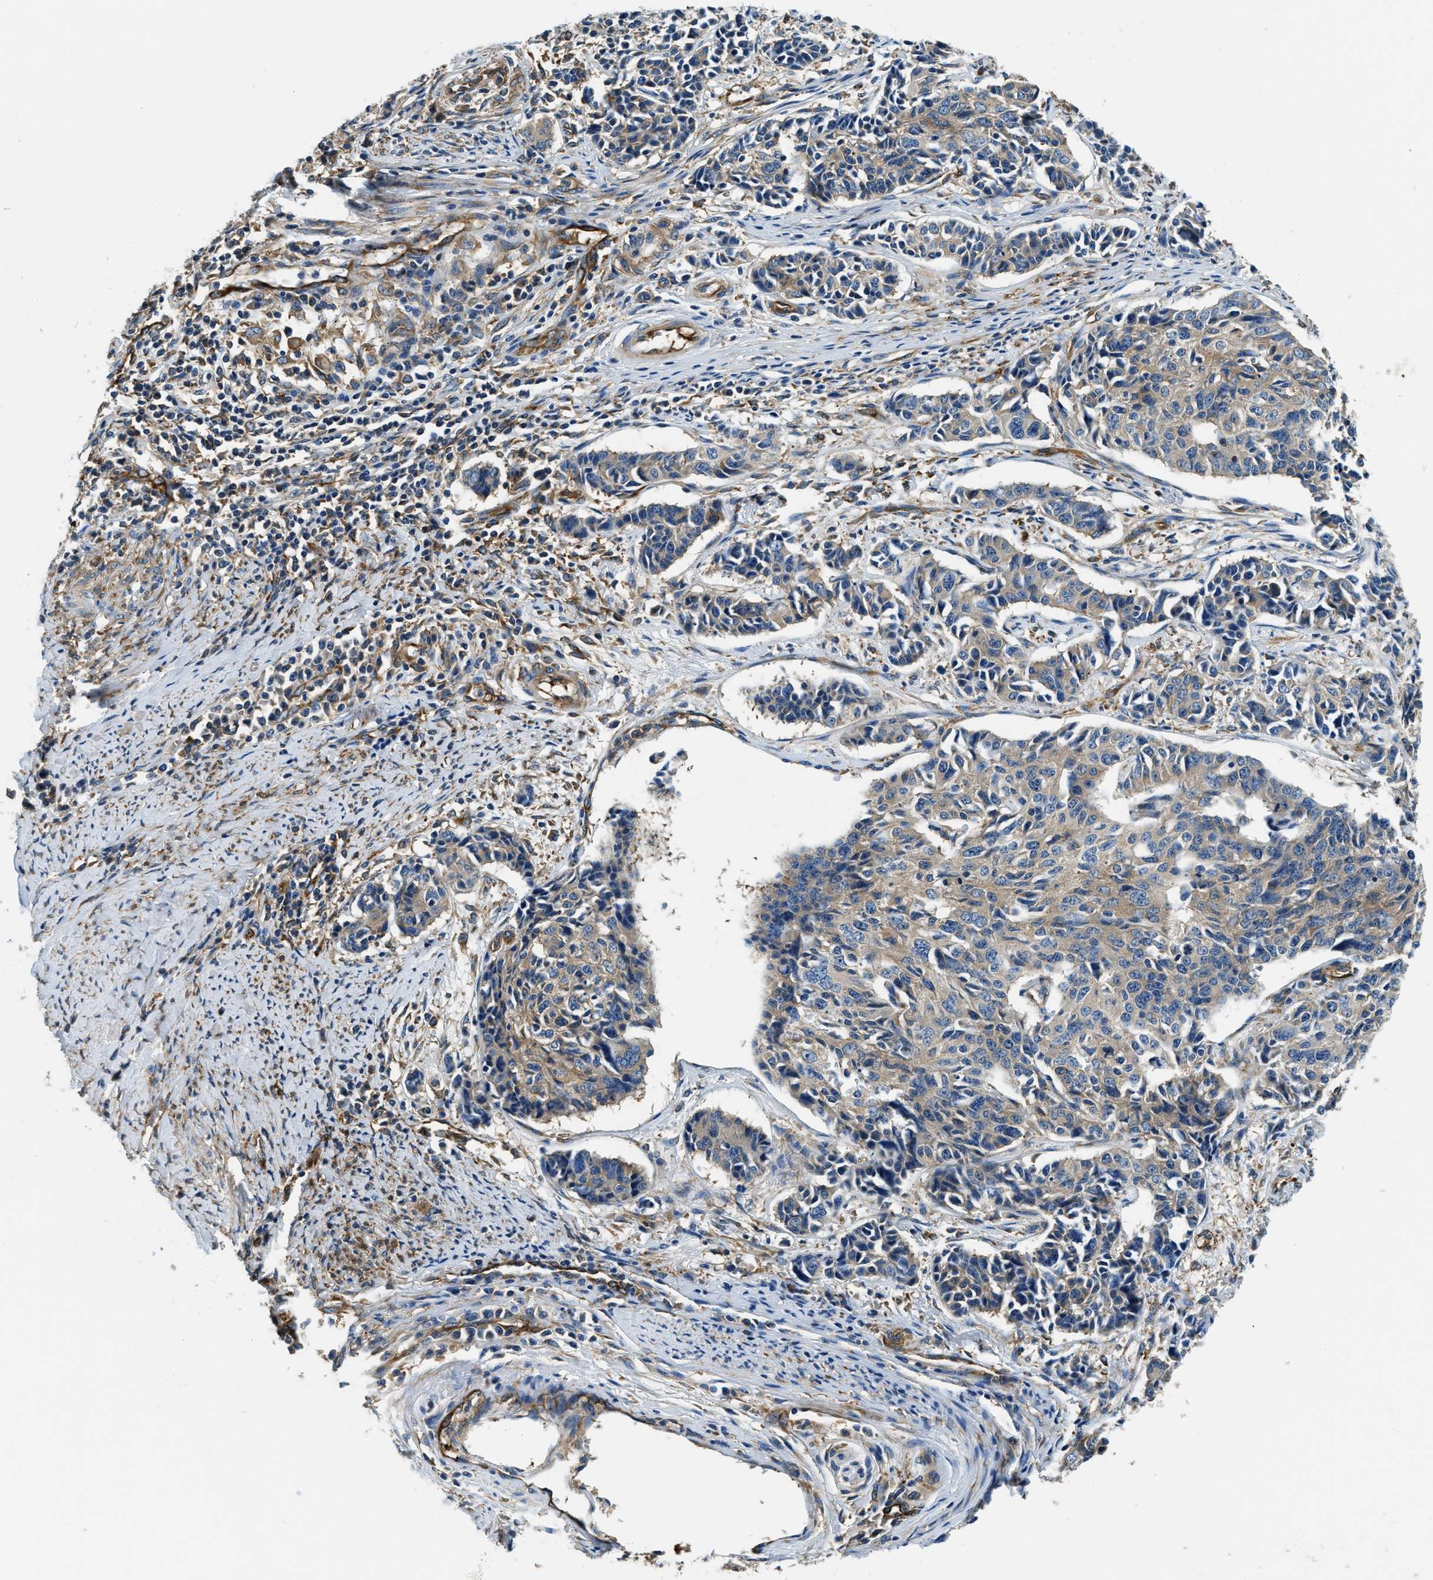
{"staining": {"intensity": "weak", "quantity": "25%-75%", "location": "cytoplasmic/membranous"}, "tissue": "cervical cancer", "cell_type": "Tumor cells", "image_type": "cancer", "snomed": [{"axis": "morphology", "description": "Normal tissue, NOS"}, {"axis": "morphology", "description": "Squamous cell carcinoma, NOS"}, {"axis": "topography", "description": "Cervix"}], "caption": "This is an image of immunohistochemistry (IHC) staining of cervical squamous cell carcinoma, which shows weak expression in the cytoplasmic/membranous of tumor cells.", "gene": "EEA1", "patient": {"sex": "female", "age": 35}}